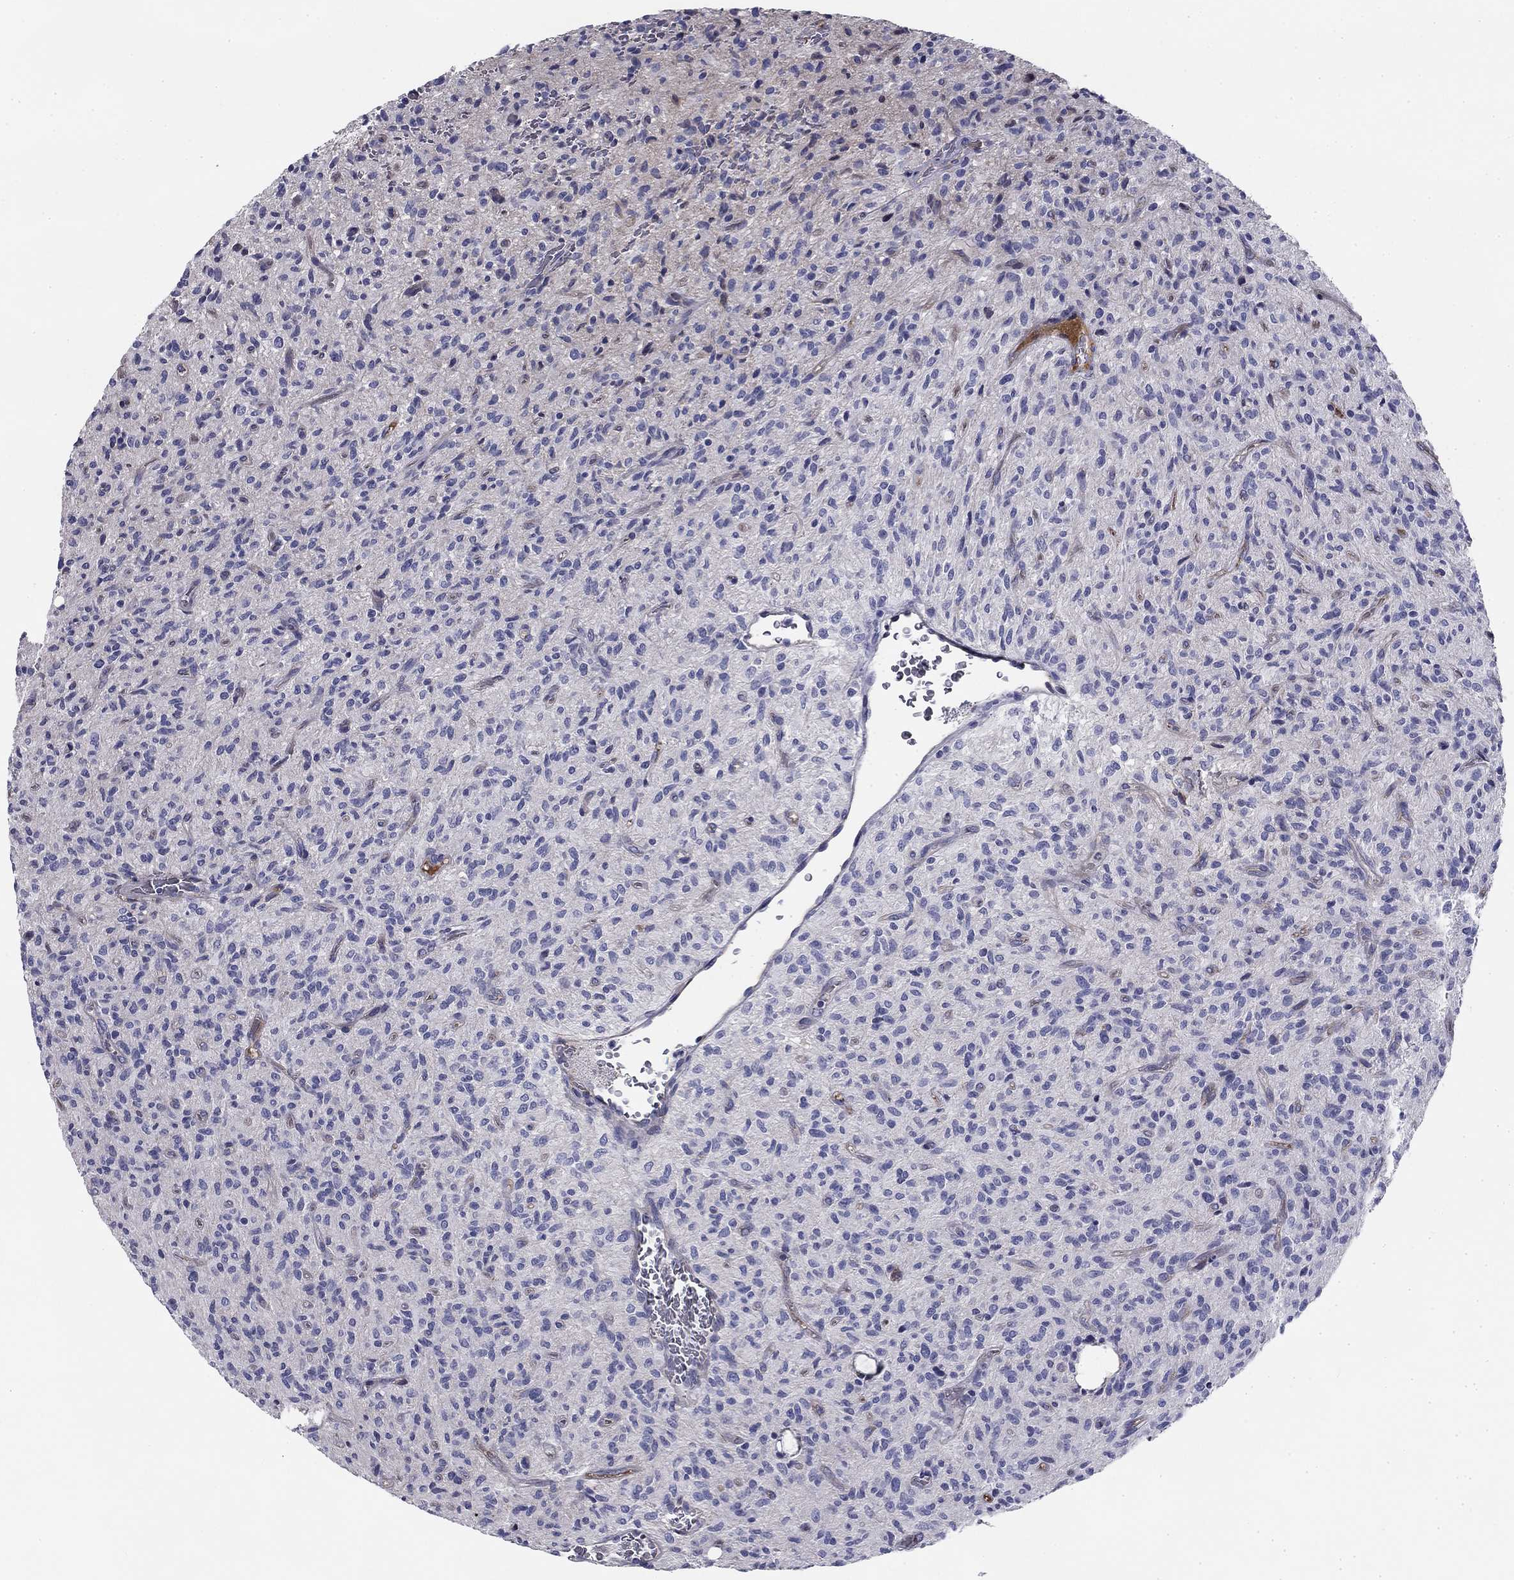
{"staining": {"intensity": "negative", "quantity": "none", "location": "none"}, "tissue": "glioma", "cell_type": "Tumor cells", "image_type": "cancer", "snomed": [{"axis": "morphology", "description": "Glioma, malignant, High grade"}, {"axis": "topography", "description": "Brain"}], "caption": "A photomicrograph of human malignant high-grade glioma is negative for staining in tumor cells.", "gene": "CPLX4", "patient": {"sex": "male", "age": 64}}